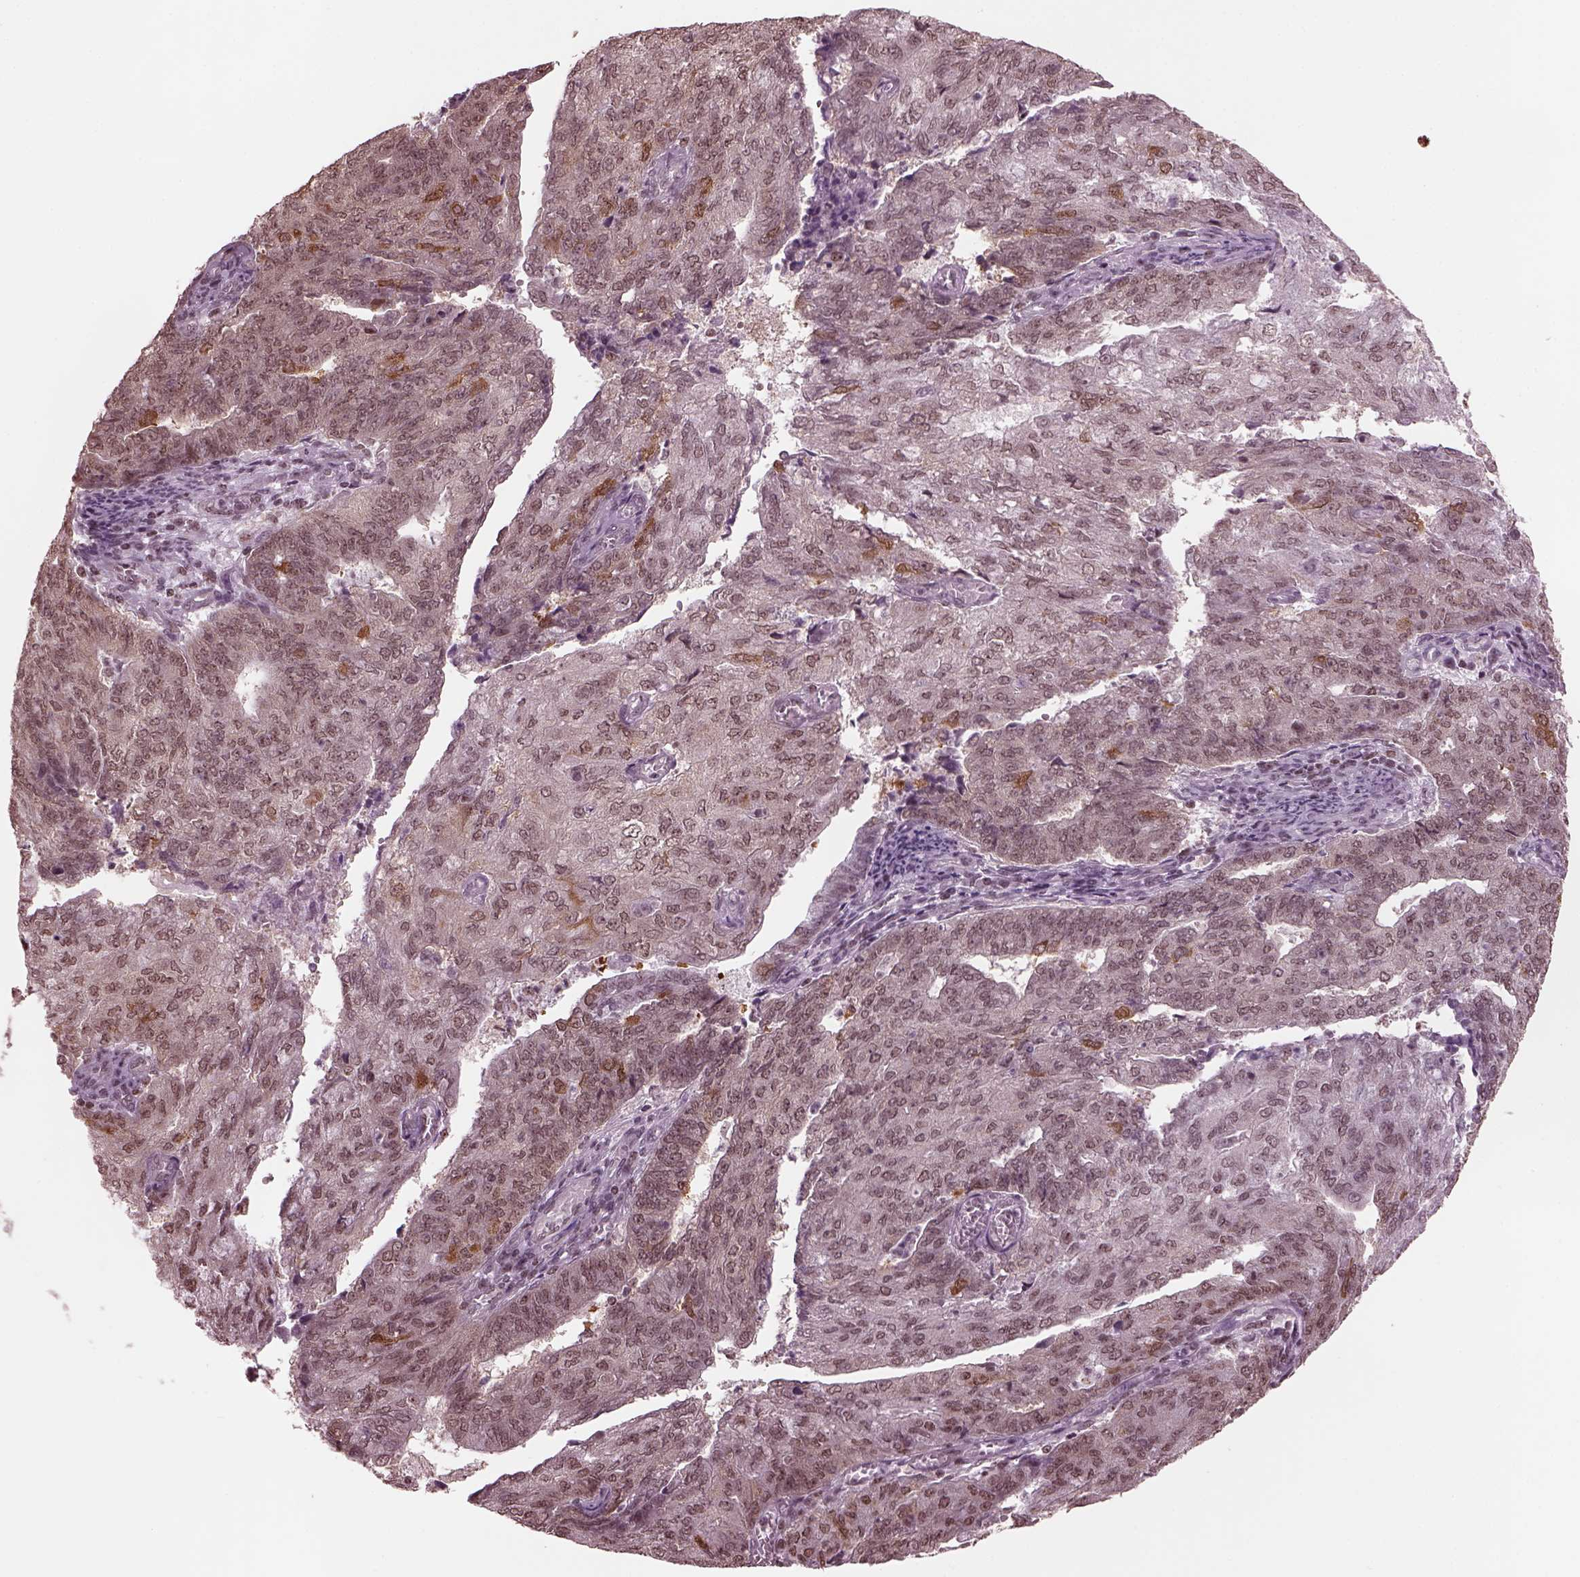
{"staining": {"intensity": "strong", "quantity": "<25%", "location": "cytoplasmic/membranous"}, "tissue": "endometrial cancer", "cell_type": "Tumor cells", "image_type": "cancer", "snomed": [{"axis": "morphology", "description": "Adenocarcinoma, NOS"}, {"axis": "topography", "description": "Endometrium"}], "caption": "Immunohistochemistry (DAB (3,3'-diaminobenzidine)) staining of endometrial cancer displays strong cytoplasmic/membranous protein expression in about <25% of tumor cells.", "gene": "RUVBL2", "patient": {"sex": "female", "age": 82}}